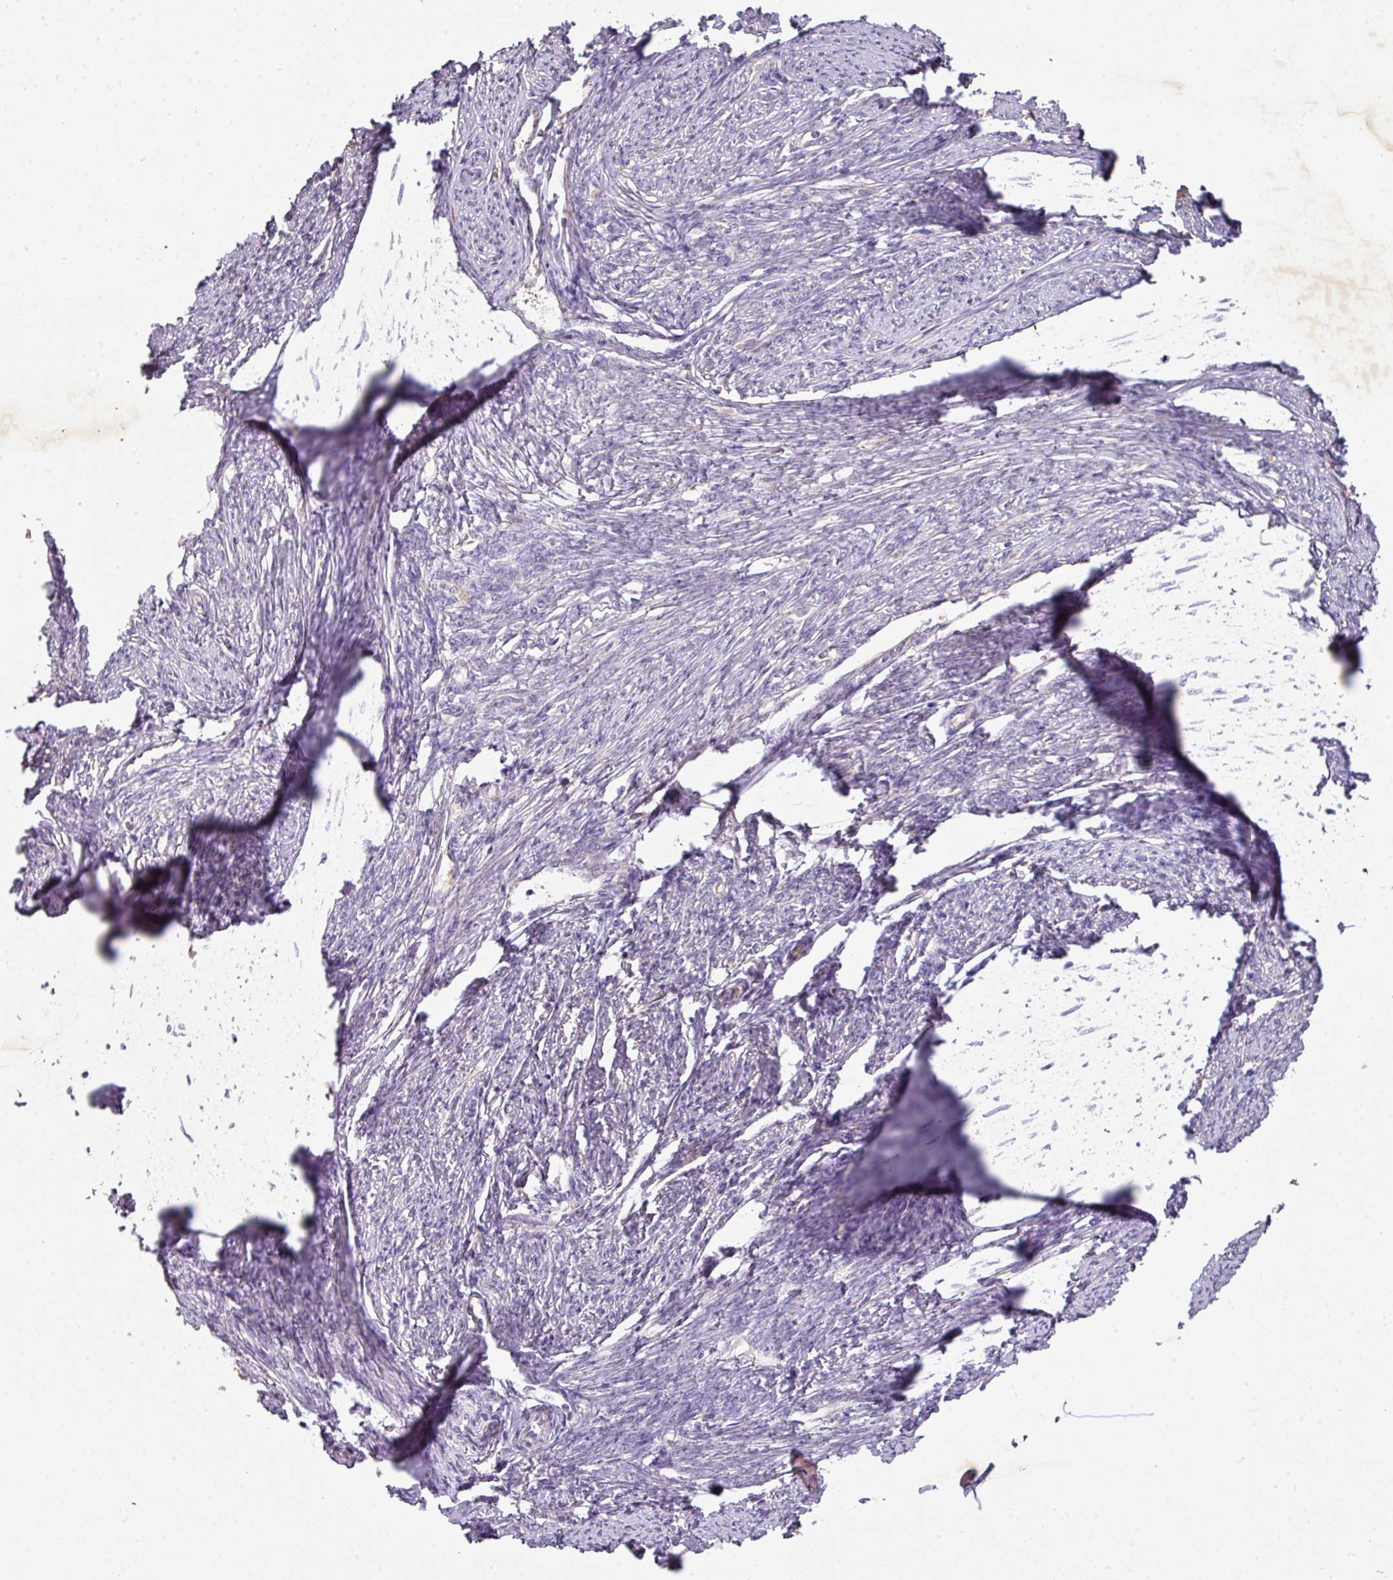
{"staining": {"intensity": "moderate", "quantity": "25%-75%", "location": "cytoplasmic/membranous"}, "tissue": "smooth muscle", "cell_type": "Smooth muscle cells", "image_type": "normal", "snomed": [{"axis": "morphology", "description": "Normal tissue, NOS"}, {"axis": "topography", "description": "Smooth muscle"}, {"axis": "topography", "description": "Uterus"}], "caption": "Smooth muscle stained with IHC shows moderate cytoplasmic/membranous positivity in about 25%-75% of smooth muscle cells.", "gene": "ZNF266", "patient": {"sex": "female", "age": 59}}